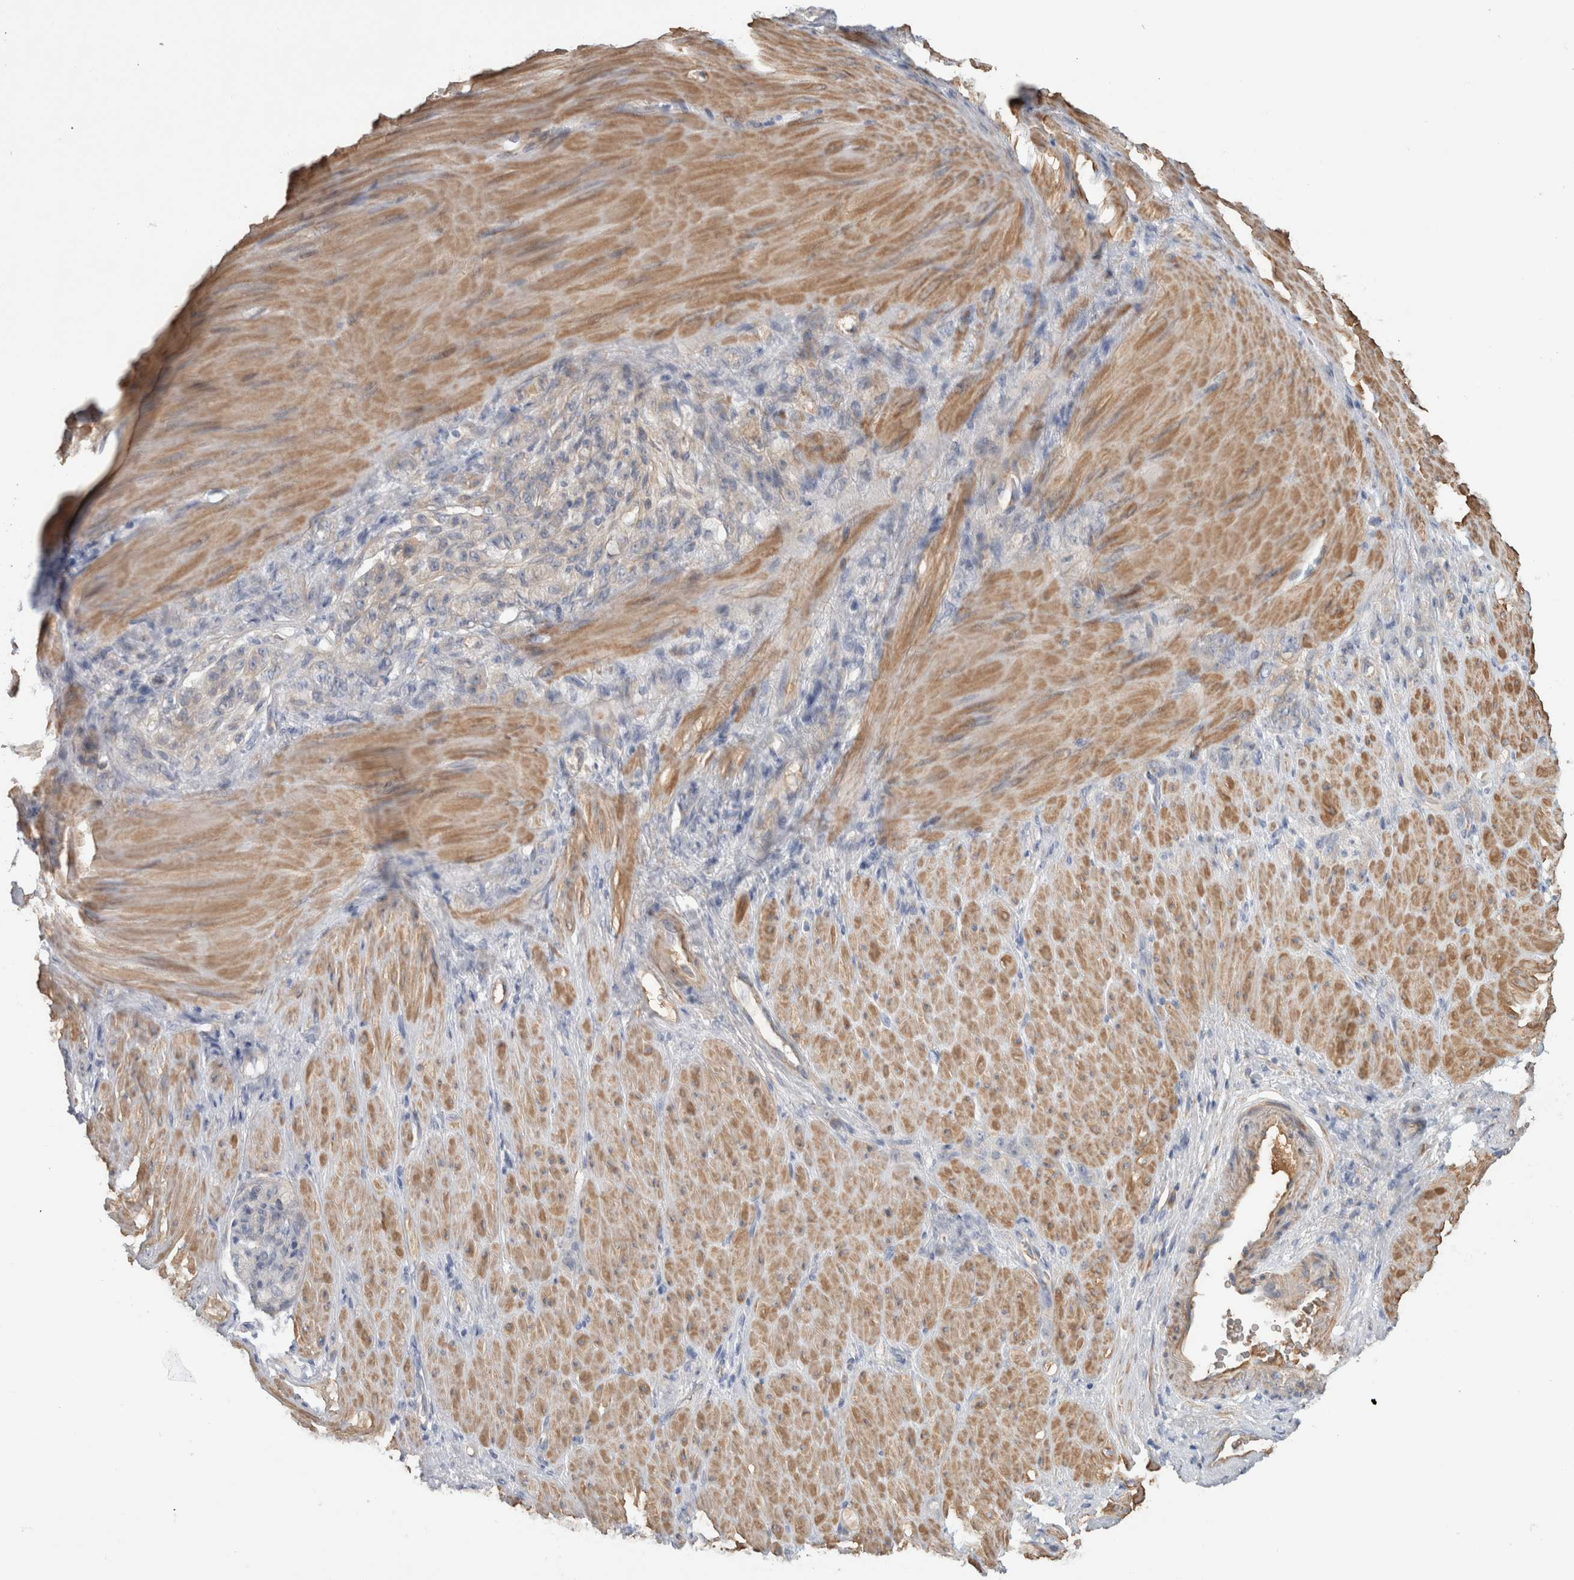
{"staining": {"intensity": "negative", "quantity": "none", "location": "none"}, "tissue": "stomach cancer", "cell_type": "Tumor cells", "image_type": "cancer", "snomed": [{"axis": "morphology", "description": "Normal tissue, NOS"}, {"axis": "morphology", "description": "Adenocarcinoma, NOS"}, {"axis": "topography", "description": "Stomach"}], "caption": "A high-resolution photomicrograph shows immunohistochemistry (IHC) staining of stomach adenocarcinoma, which demonstrates no significant staining in tumor cells.", "gene": "CFI", "patient": {"sex": "male", "age": 82}}